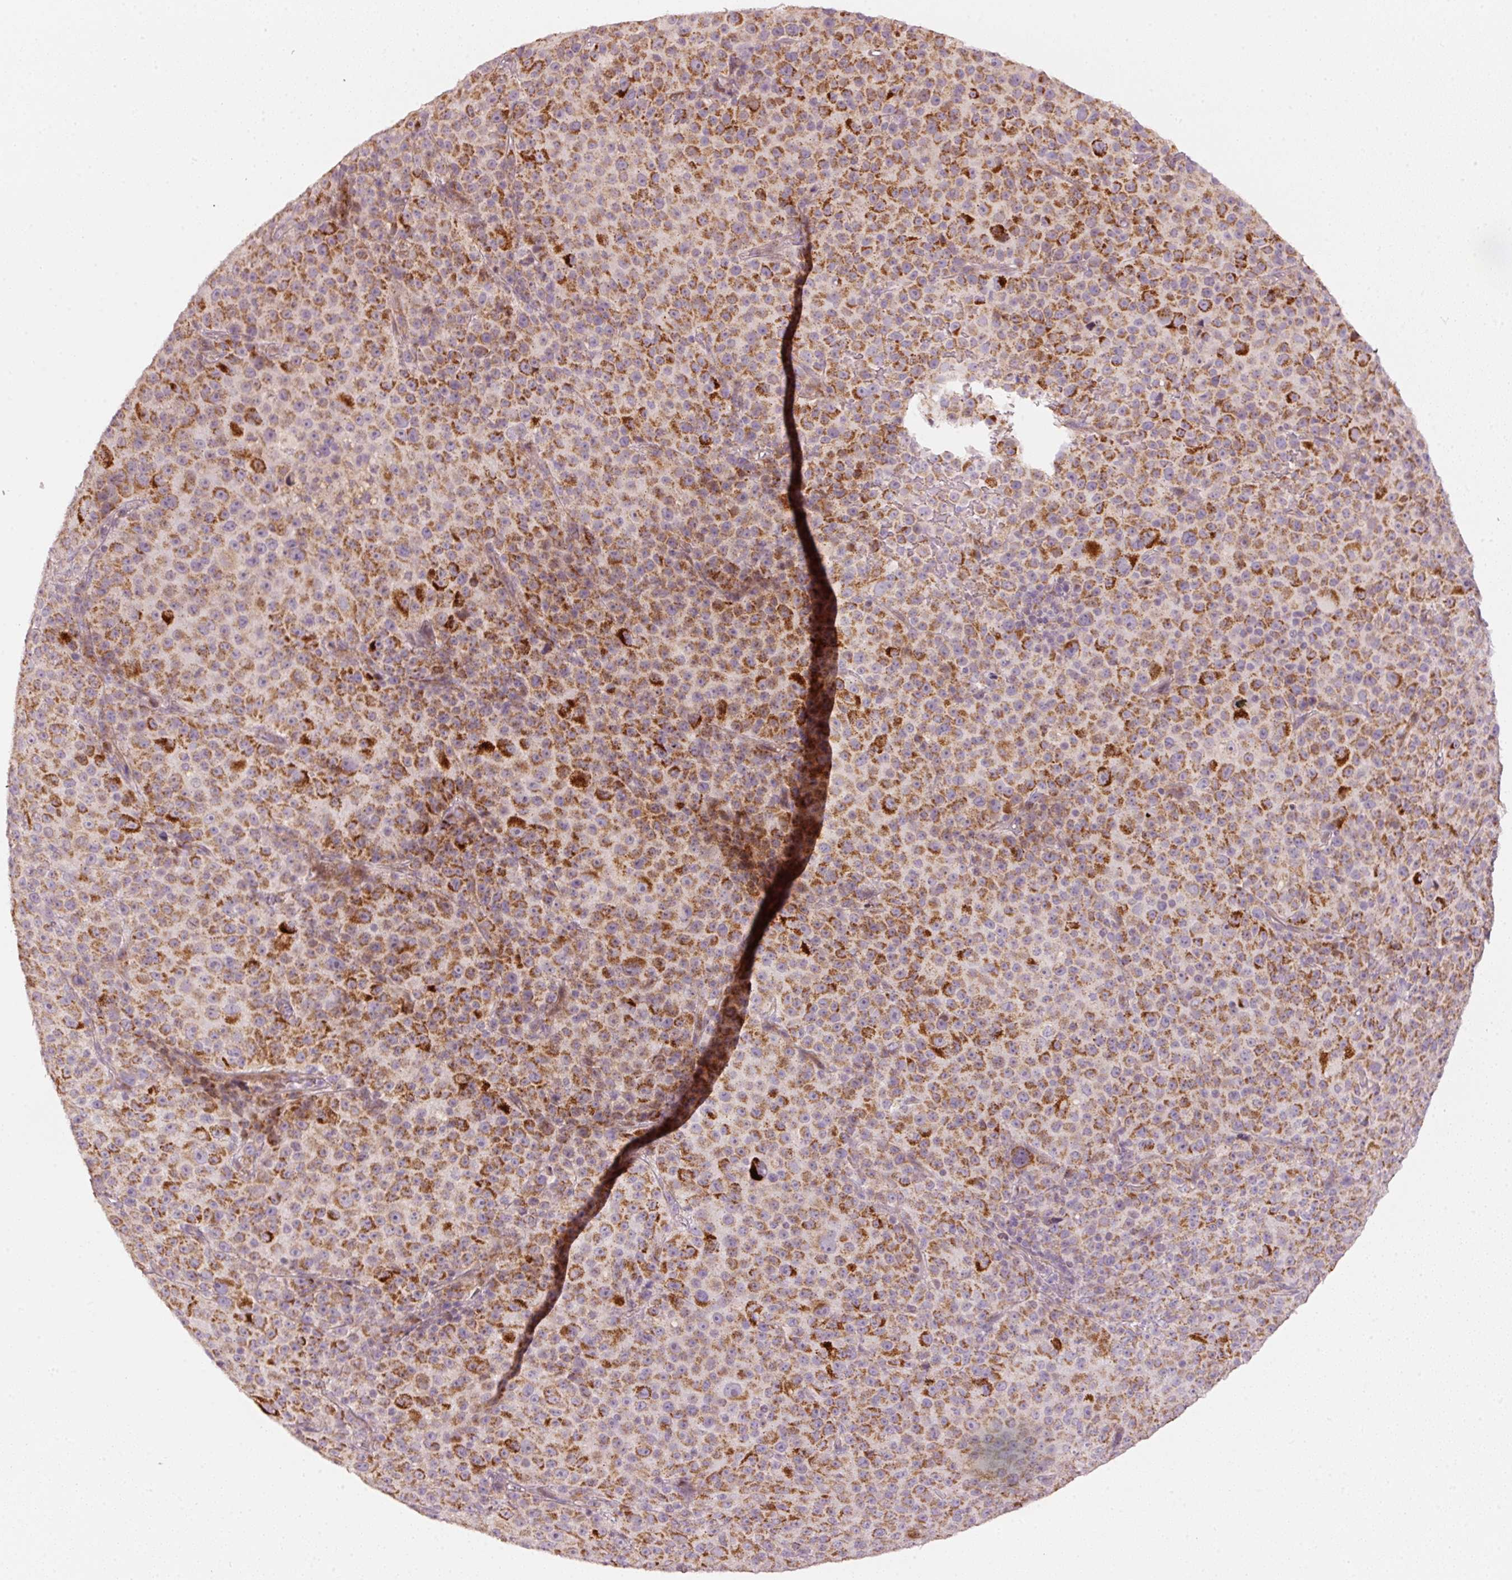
{"staining": {"intensity": "strong", "quantity": ">75%", "location": "cytoplasmic/membranous"}, "tissue": "melanoma", "cell_type": "Tumor cells", "image_type": "cancer", "snomed": [{"axis": "morphology", "description": "Malignant melanoma, Metastatic site"}, {"axis": "topography", "description": "Skin"}, {"axis": "topography", "description": "Lymph node"}], "caption": "An image showing strong cytoplasmic/membranous expression in about >75% of tumor cells in melanoma, as visualized by brown immunohistochemical staining.", "gene": "TOB2", "patient": {"sex": "male", "age": 66}}